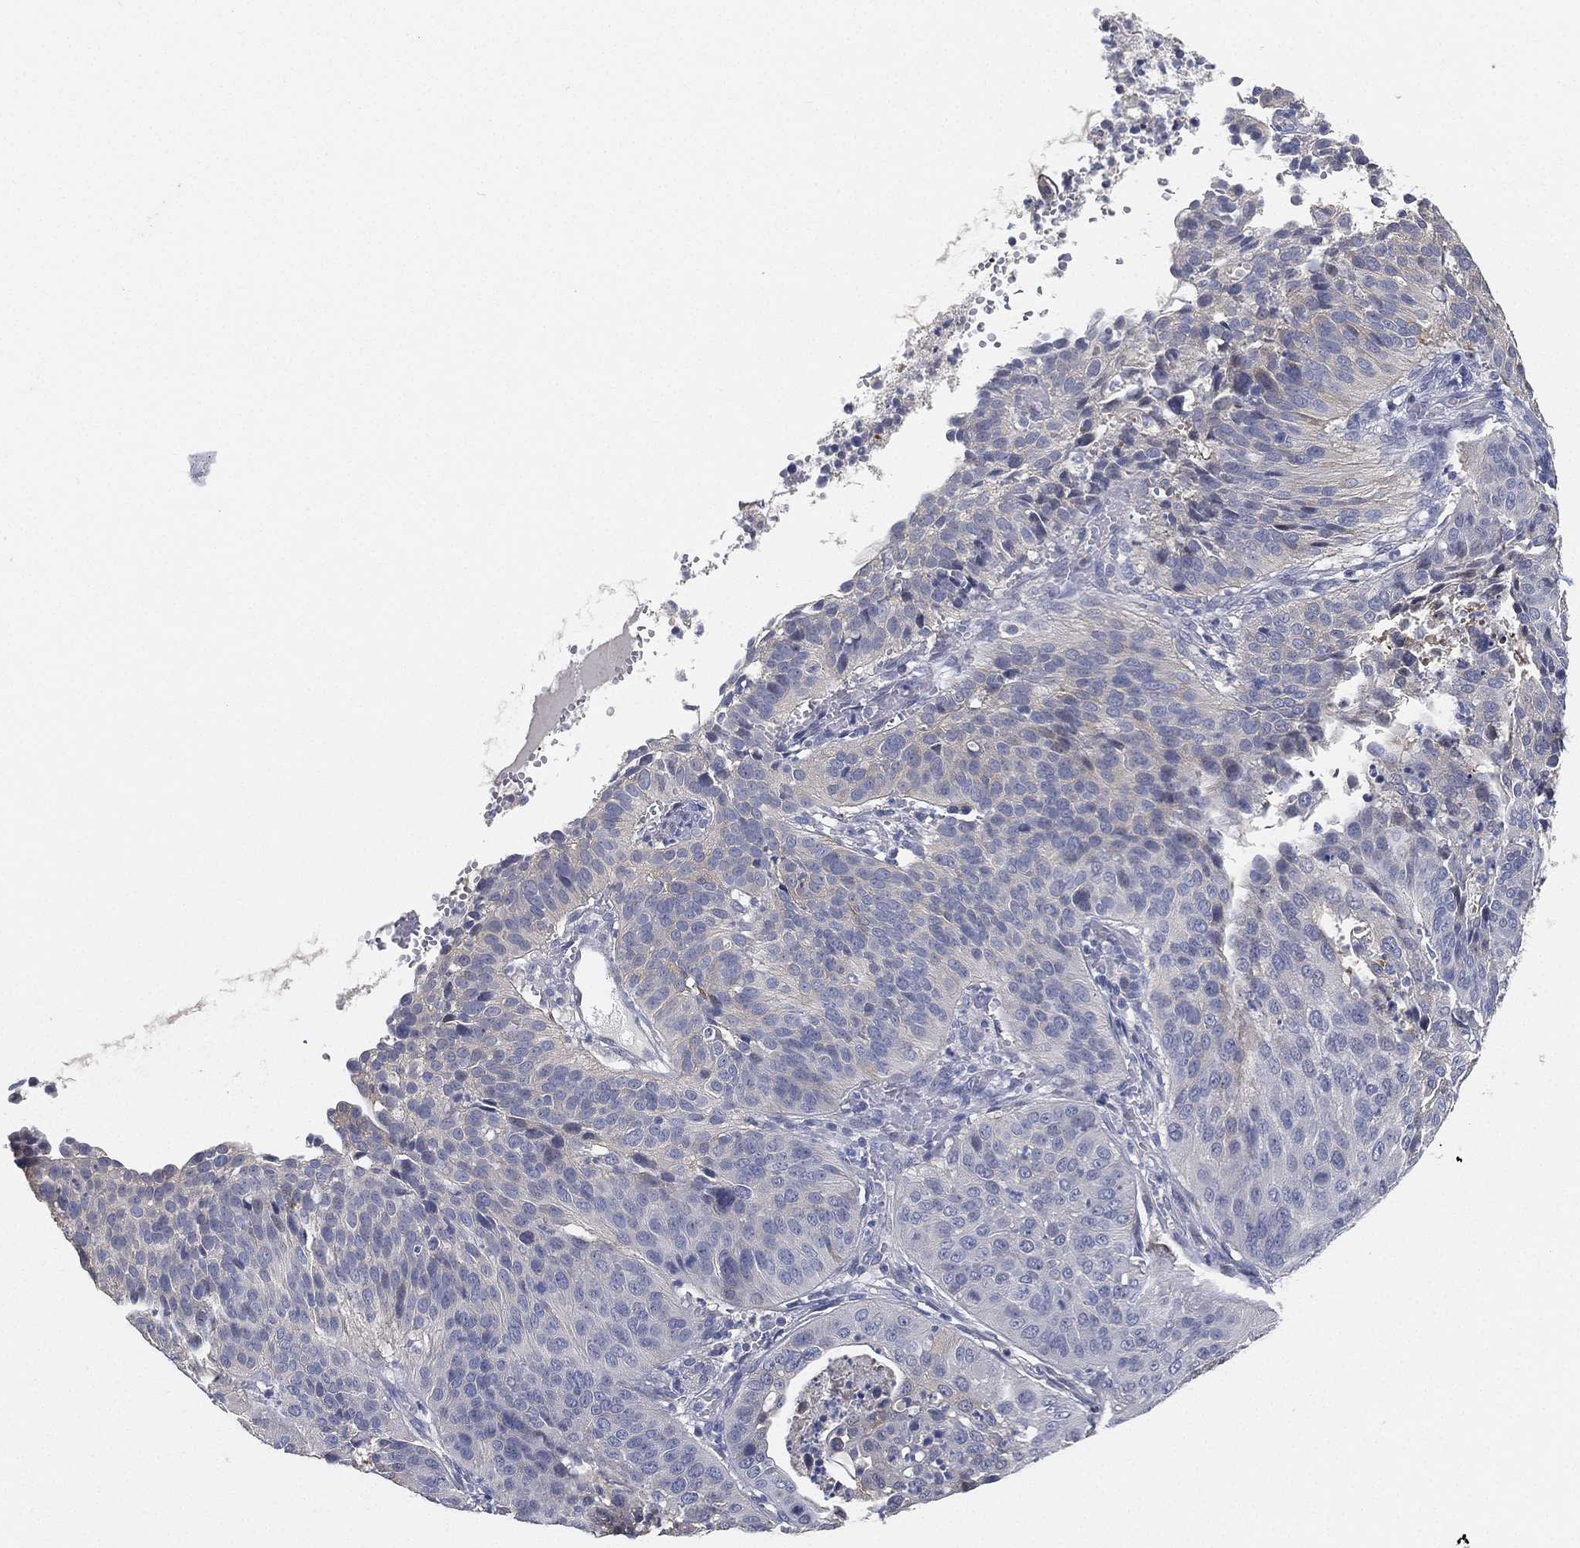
{"staining": {"intensity": "negative", "quantity": "none", "location": "none"}, "tissue": "cervical cancer", "cell_type": "Tumor cells", "image_type": "cancer", "snomed": [{"axis": "morphology", "description": "Normal tissue, NOS"}, {"axis": "morphology", "description": "Squamous cell carcinoma, NOS"}, {"axis": "topography", "description": "Cervix"}], "caption": "This is a micrograph of IHC staining of cervical cancer, which shows no positivity in tumor cells.", "gene": "GPR61", "patient": {"sex": "female", "age": 39}}